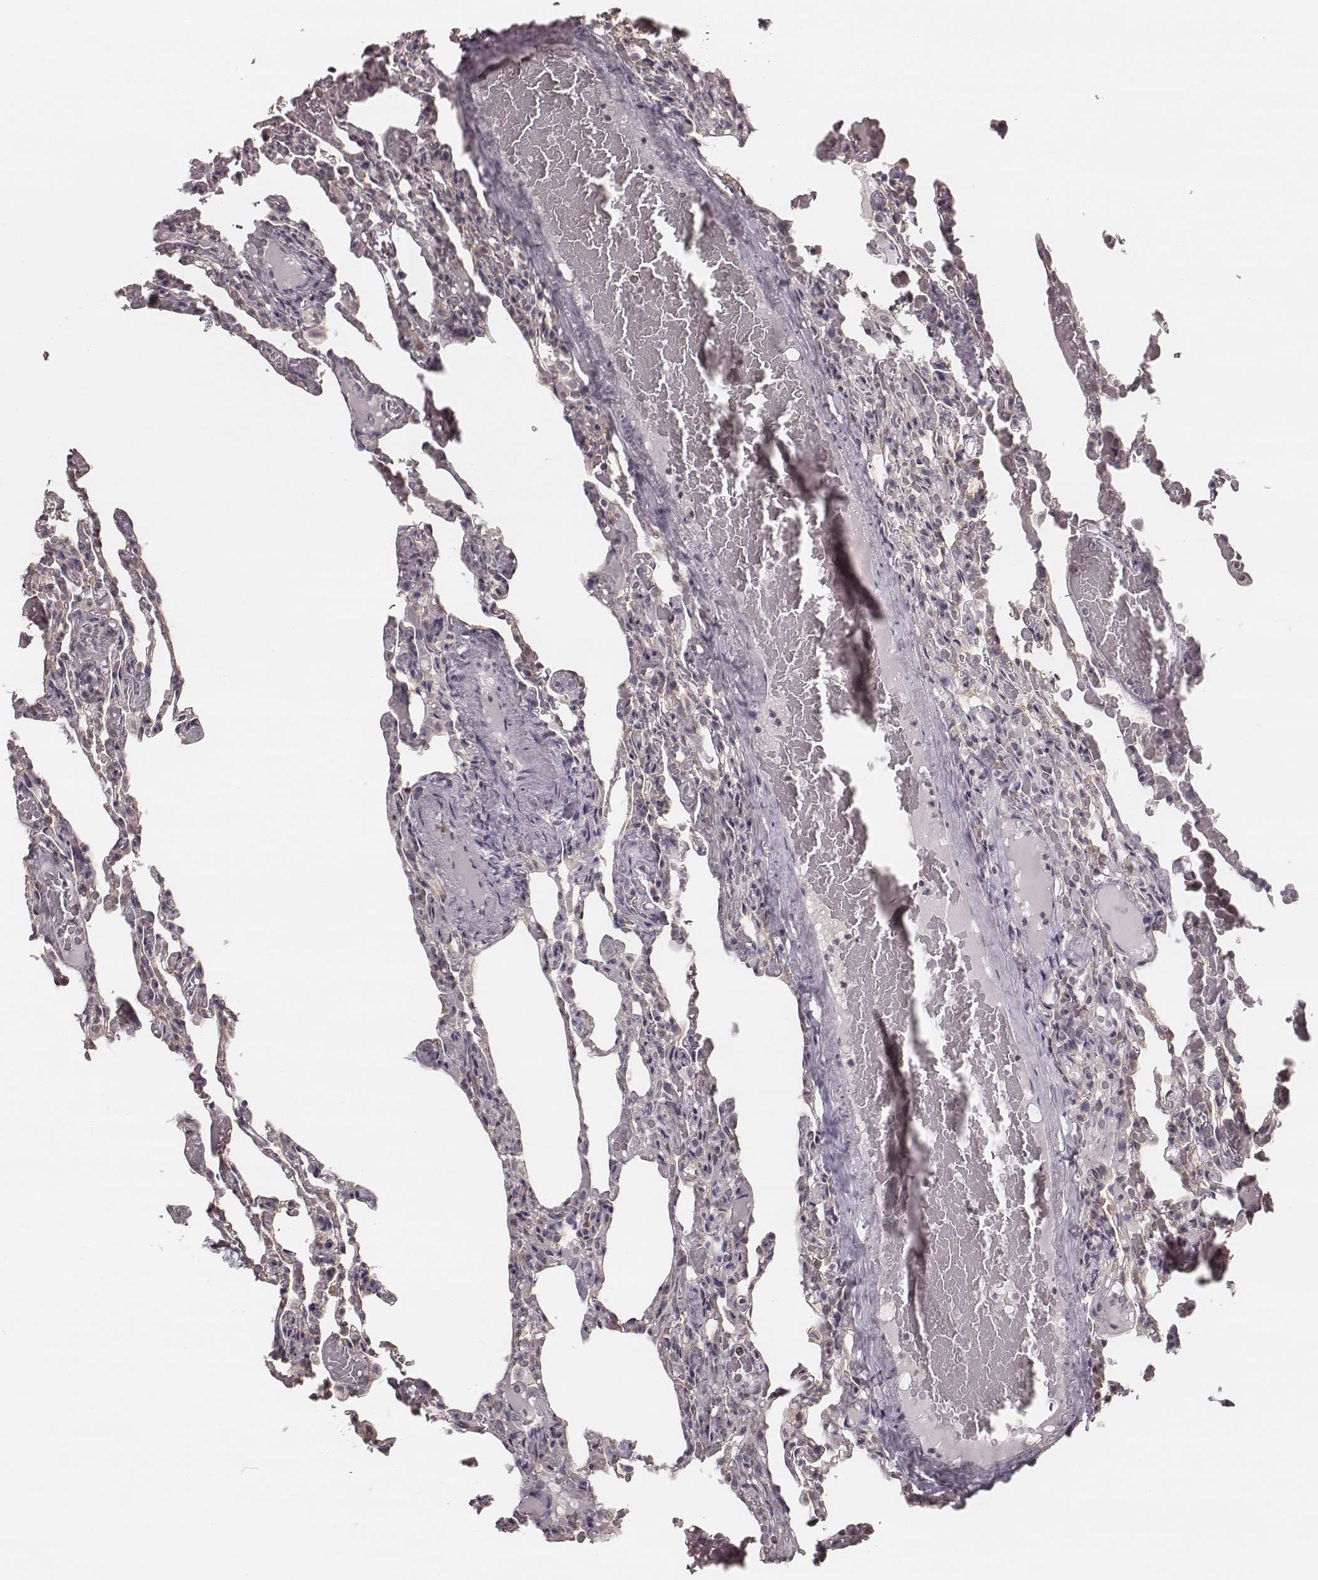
{"staining": {"intensity": "negative", "quantity": "none", "location": "none"}, "tissue": "lung", "cell_type": "Alveolar cells", "image_type": "normal", "snomed": [{"axis": "morphology", "description": "Normal tissue, NOS"}, {"axis": "topography", "description": "Lung"}], "caption": "IHC photomicrograph of benign human lung stained for a protein (brown), which displays no positivity in alveolar cells. (Stains: DAB immunohistochemistry with hematoxylin counter stain, Microscopy: brightfield microscopy at high magnification).", "gene": "LY6K", "patient": {"sex": "female", "age": 43}}